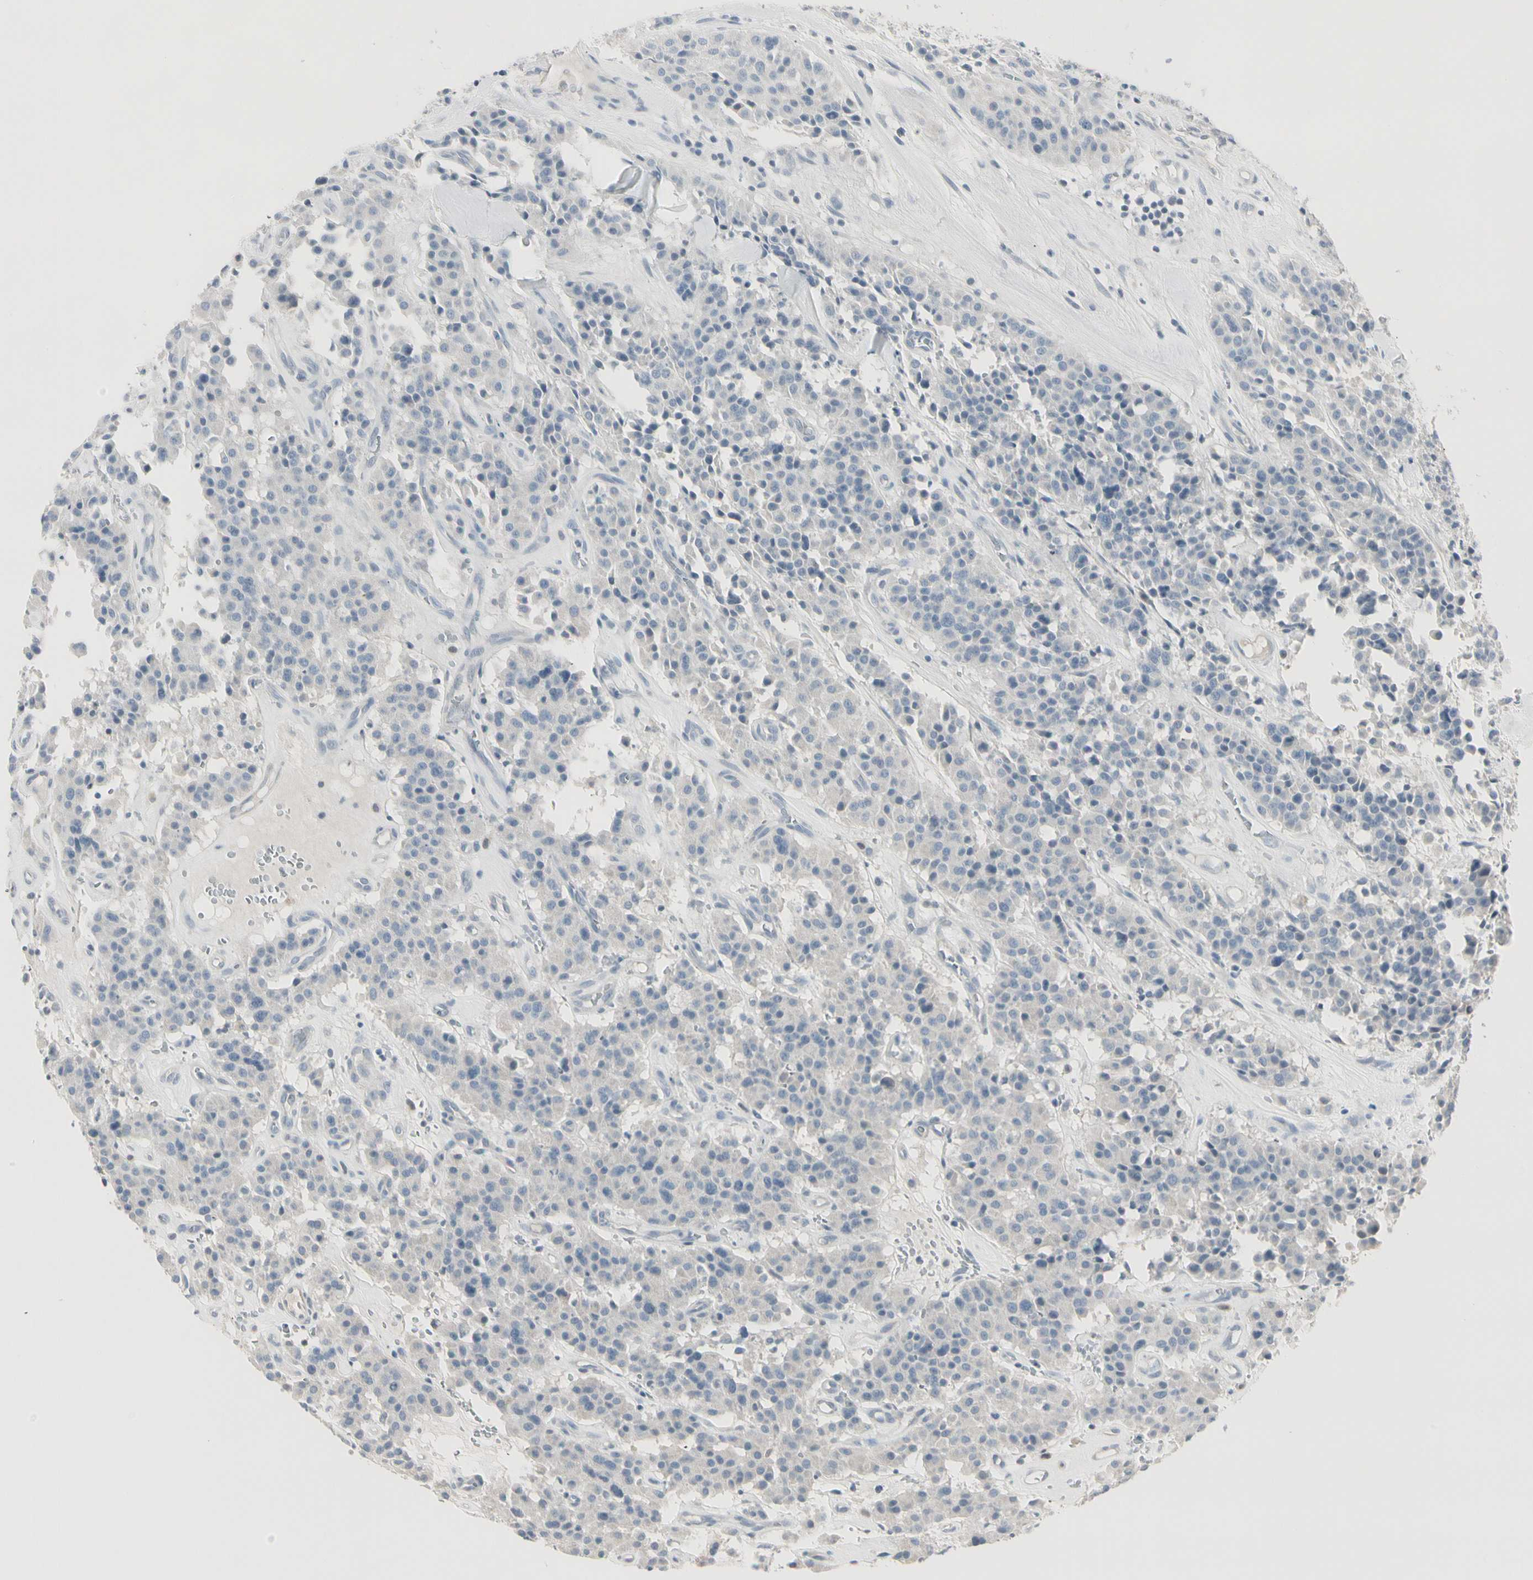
{"staining": {"intensity": "negative", "quantity": "none", "location": "none"}, "tissue": "carcinoid", "cell_type": "Tumor cells", "image_type": "cancer", "snomed": [{"axis": "morphology", "description": "Carcinoid, malignant, NOS"}, {"axis": "topography", "description": "Lung"}], "caption": "Immunohistochemistry histopathology image of carcinoid stained for a protein (brown), which shows no staining in tumor cells.", "gene": "DMPK", "patient": {"sex": "male", "age": 30}}